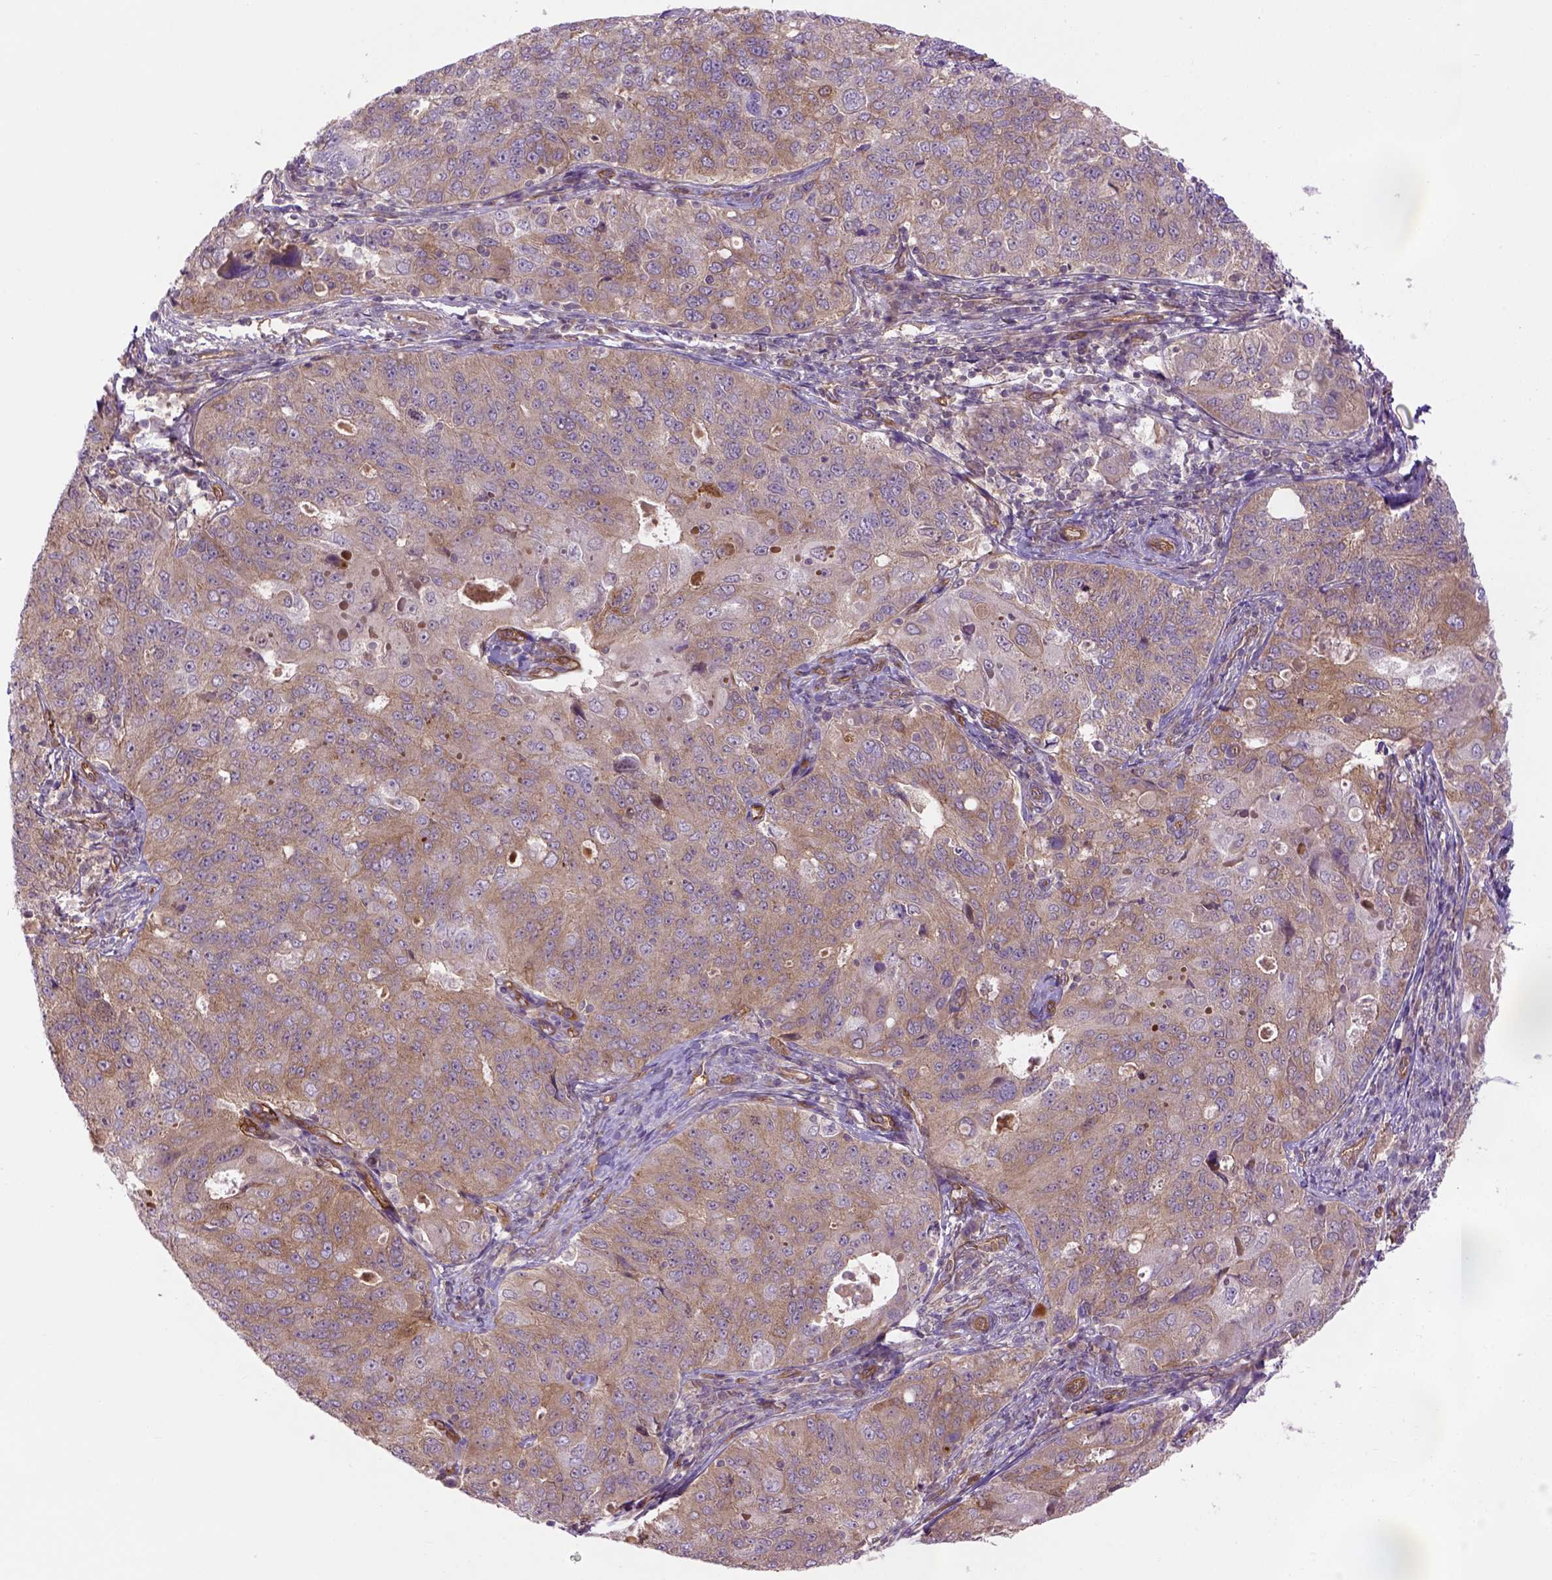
{"staining": {"intensity": "moderate", "quantity": ">75%", "location": "cytoplasmic/membranous"}, "tissue": "endometrial cancer", "cell_type": "Tumor cells", "image_type": "cancer", "snomed": [{"axis": "morphology", "description": "Adenocarcinoma, NOS"}, {"axis": "topography", "description": "Endometrium"}], "caption": "An immunohistochemistry micrograph of tumor tissue is shown. Protein staining in brown shows moderate cytoplasmic/membranous positivity in endometrial cancer within tumor cells. Nuclei are stained in blue.", "gene": "CASKIN2", "patient": {"sex": "female", "age": 43}}